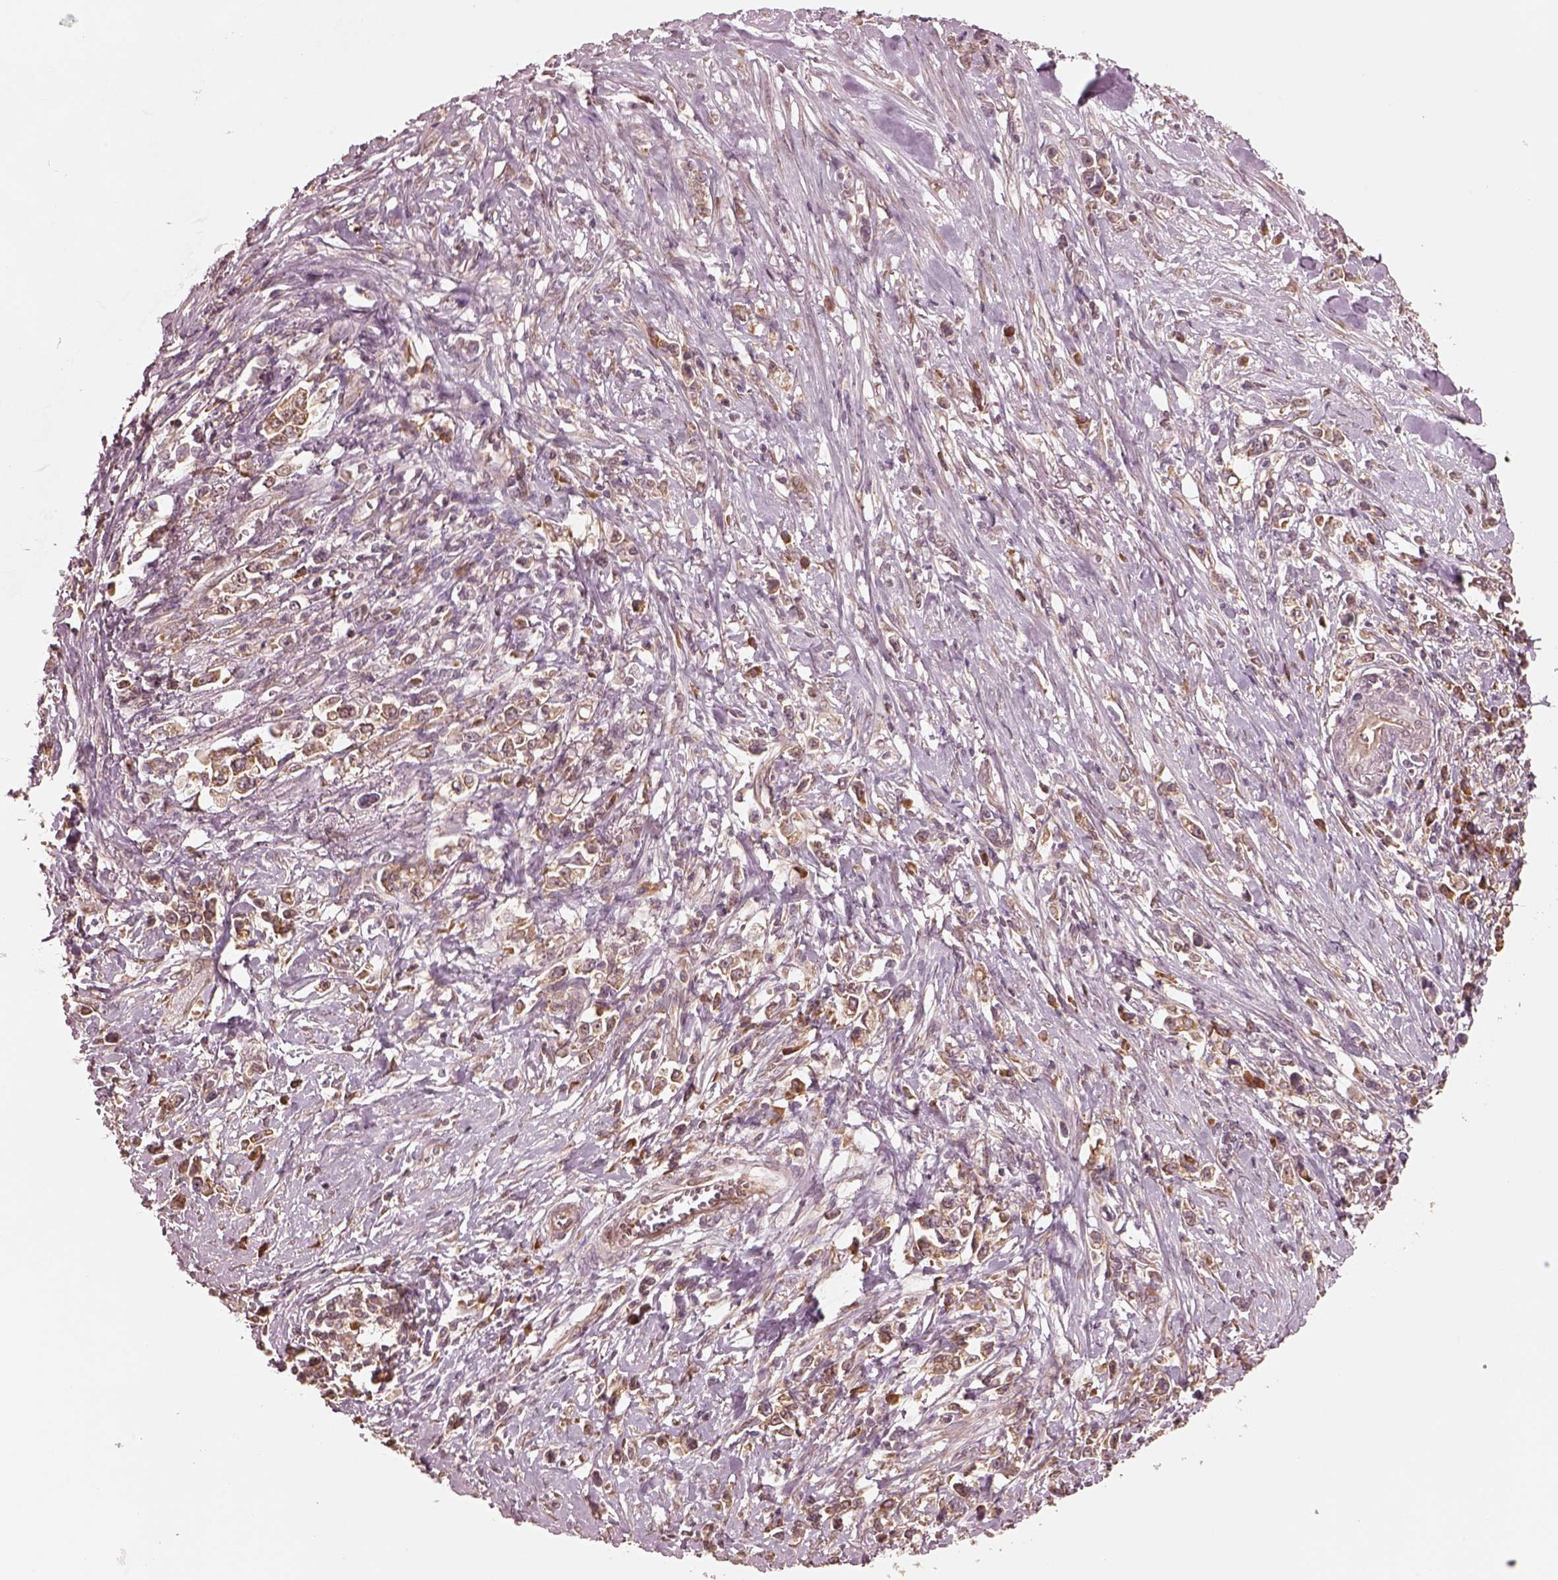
{"staining": {"intensity": "moderate", "quantity": ">75%", "location": "cytoplasmic/membranous"}, "tissue": "stomach cancer", "cell_type": "Tumor cells", "image_type": "cancer", "snomed": [{"axis": "morphology", "description": "Adenocarcinoma, NOS"}, {"axis": "topography", "description": "Stomach"}], "caption": "Stomach adenocarcinoma tissue demonstrates moderate cytoplasmic/membranous expression in about >75% of tumor cells", "gene": "RPS5", "patient": {"sex": "male", "age": 63}}